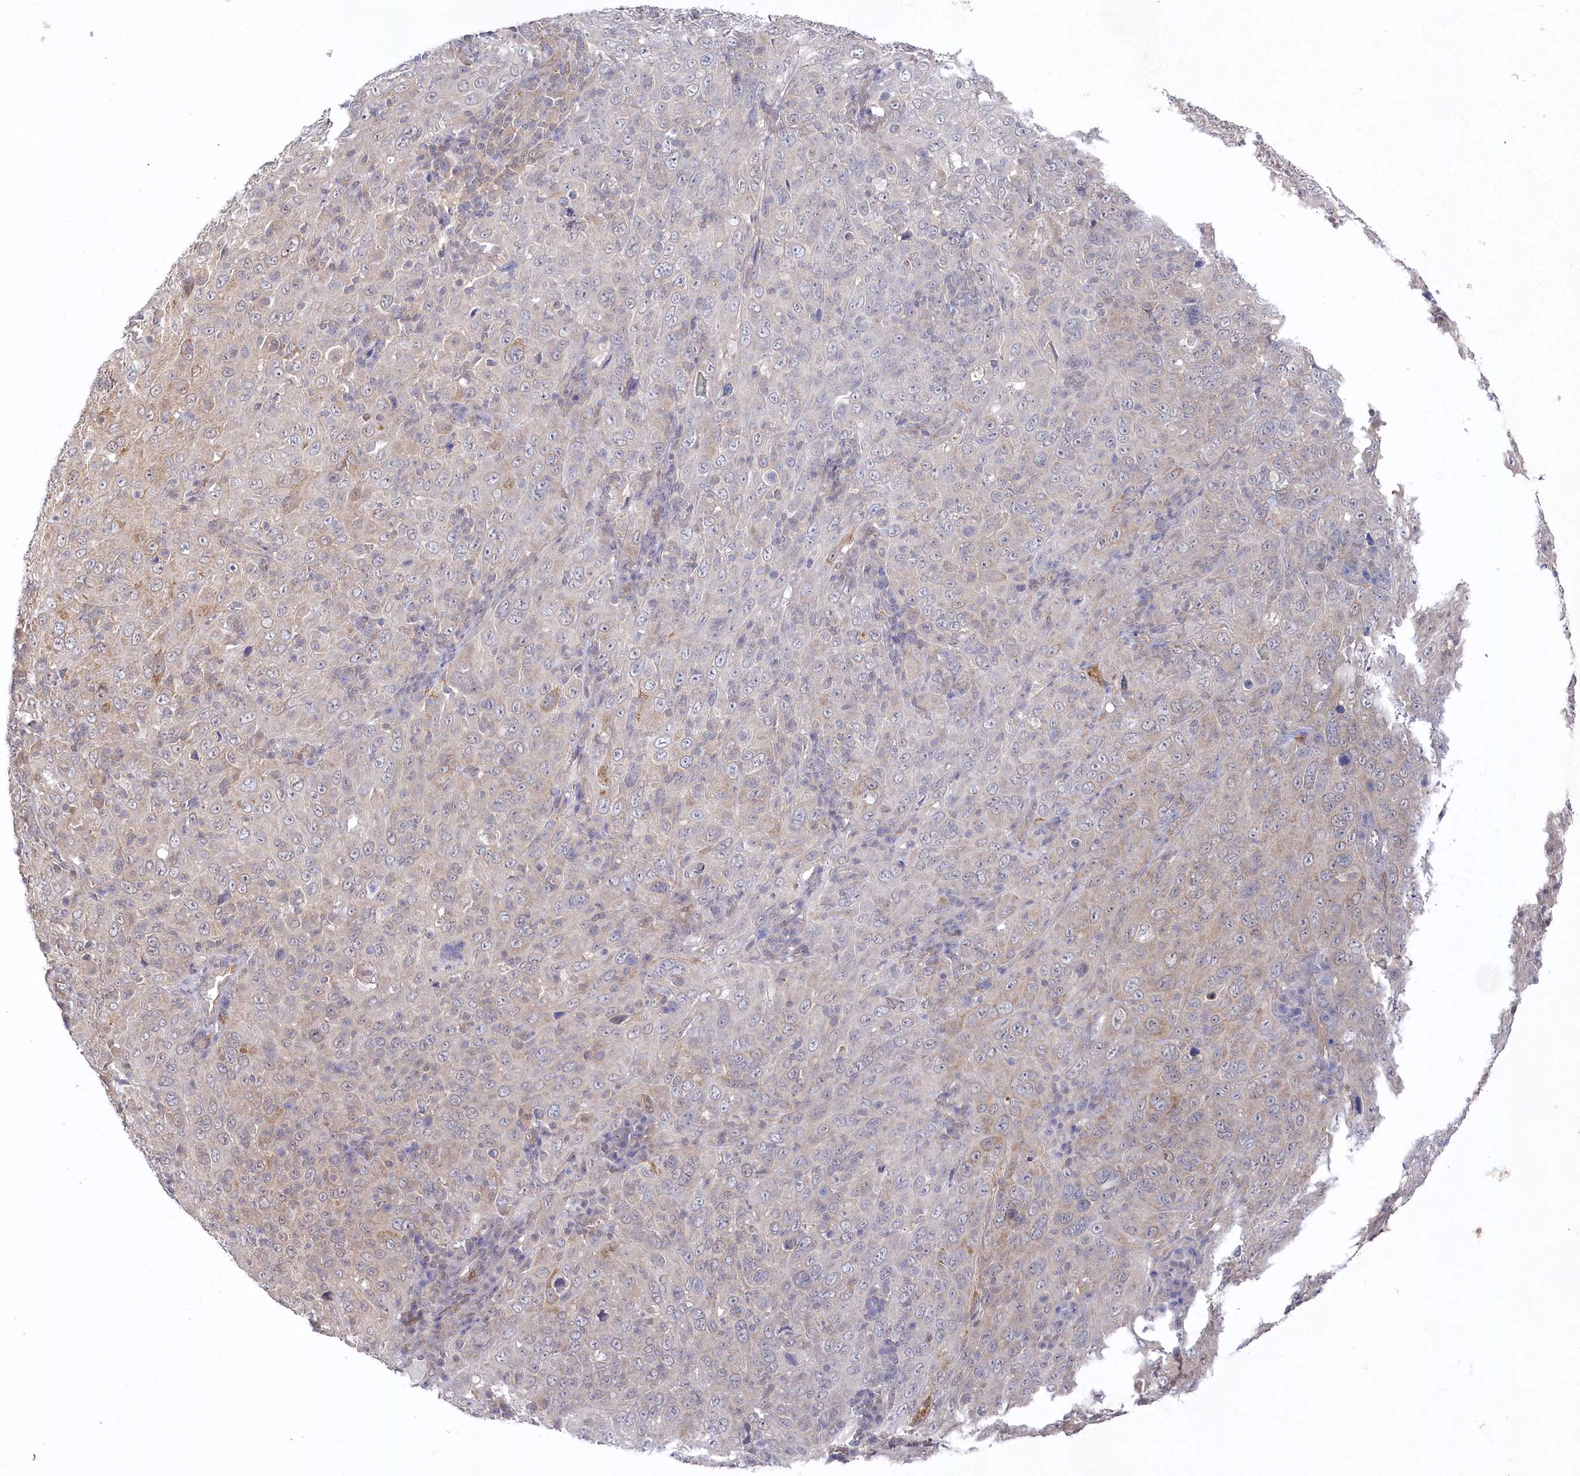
{"staining": {"intensity": "negative", "quantity": "none", "location": "none"}, "tissue": "cervical cancer", "cell_type": "Tumor cells", "image_type": "cancer", "snomed": [{"axis": "morphology", "description": "Squamous cell carcinoma, NOS"}, {"axis": "topography", "description": "Cervix"}], "caption": "This is a micrograph of immunohistochemistry (IHC) staining of cervical cancer (squamous cell carcinoma), which shows no staining in tumor cells.", "gene": "AAMDC", "patient": {"sex": "female", "age": 46}}